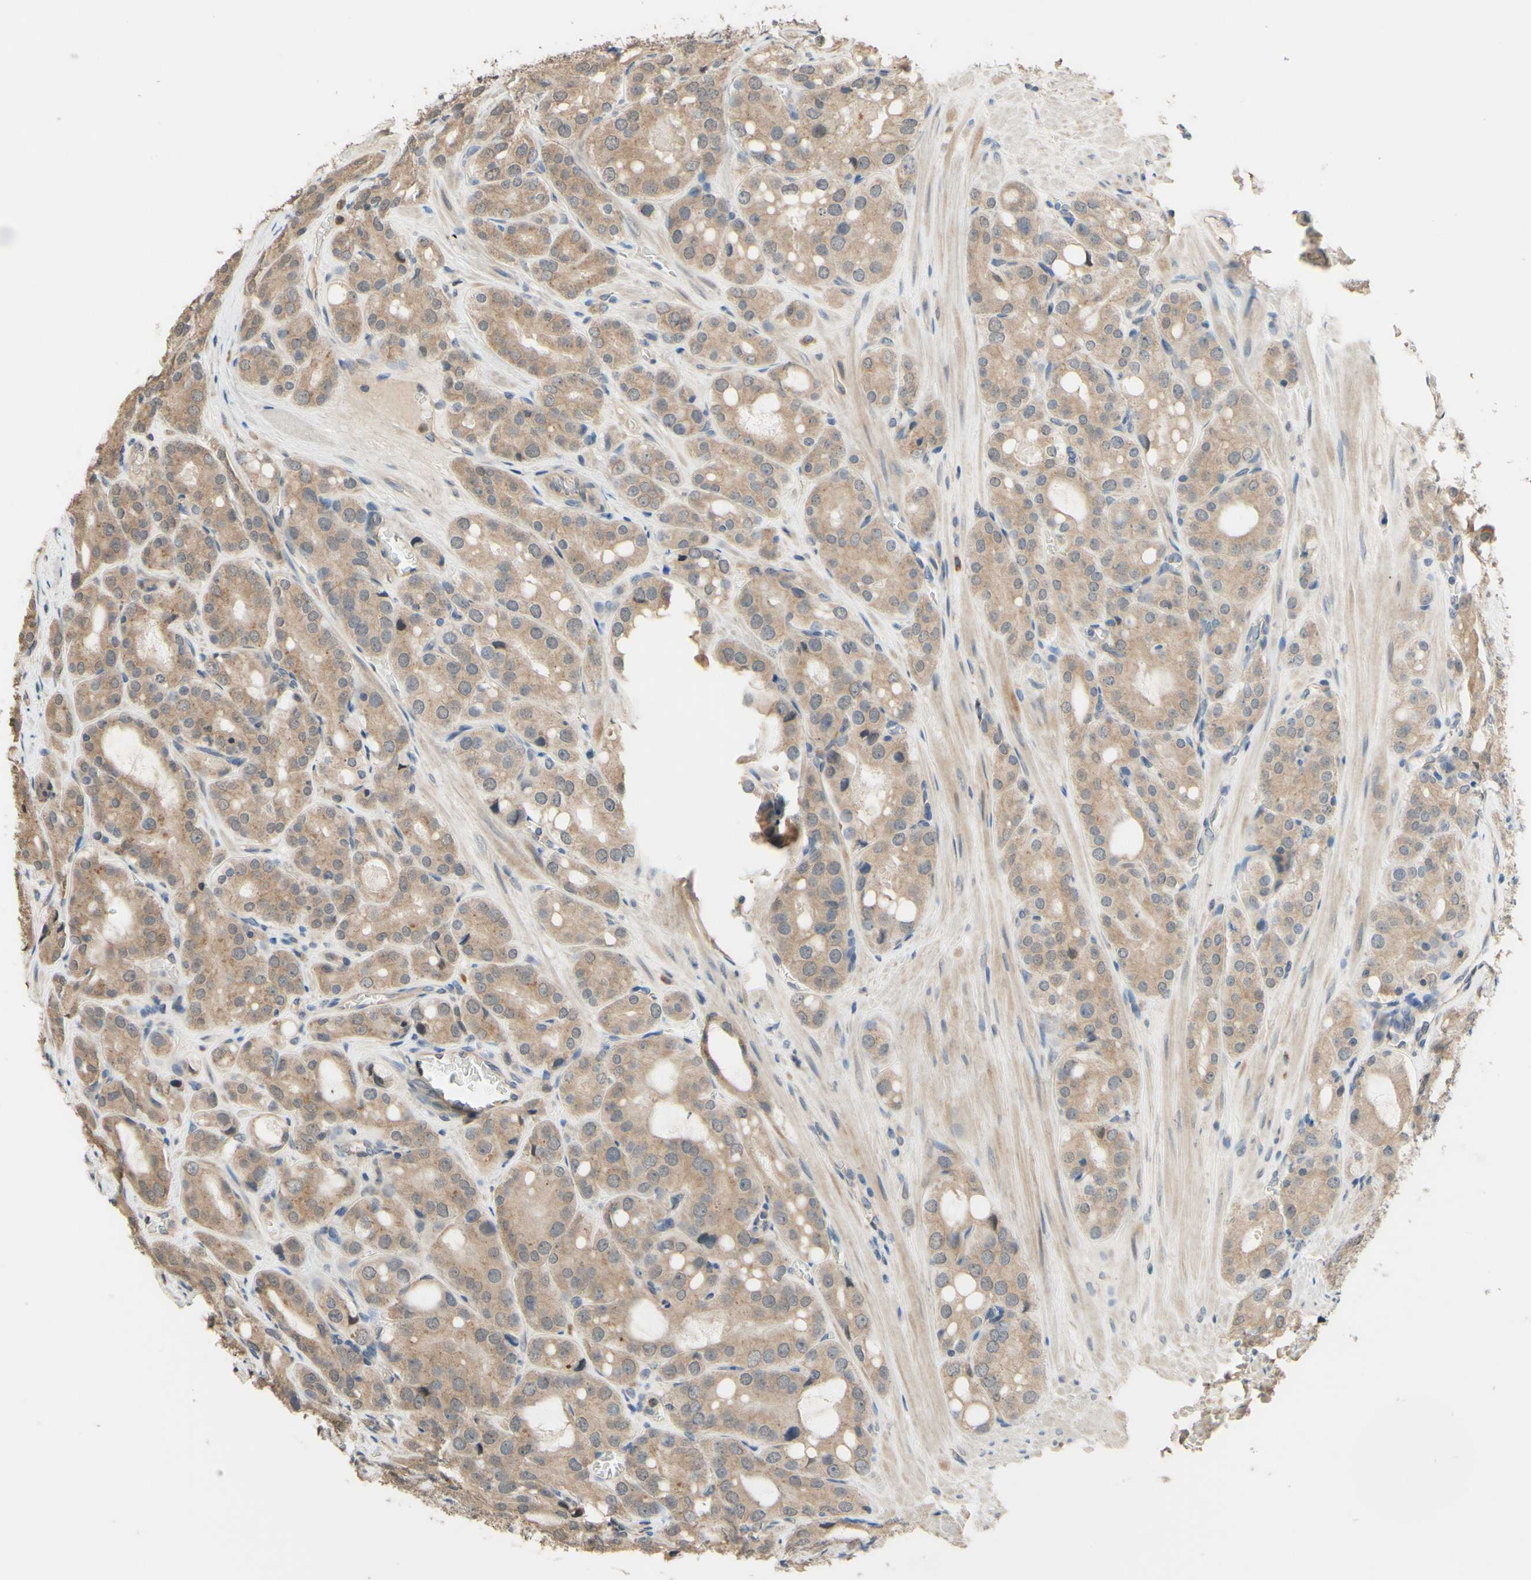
{"staining": {"intensity": "weak", "quantity": ">75%", "location": "cytoplasmic/membranous"}, "tissue": "prostate cancer", "cell_type": "Tumor cells", "image_type": "cancer", "snomed": [{"axis": "morphology", "description": "Adenocarcinoma, High grade"}, {"axis": "topography", "description": "Prostate"}], "caption": "A micrograph of prostate cancer (adenocarcinoma (high-grade)) stained for a protein exhibits weak cytoplasmic/membranous brown staining in tumor cells. (brown staining indicates protein expression, while blue staining denotes nuclei).", "gene": "SMIM19", "patient": {"sex": "male", "age": 65}}